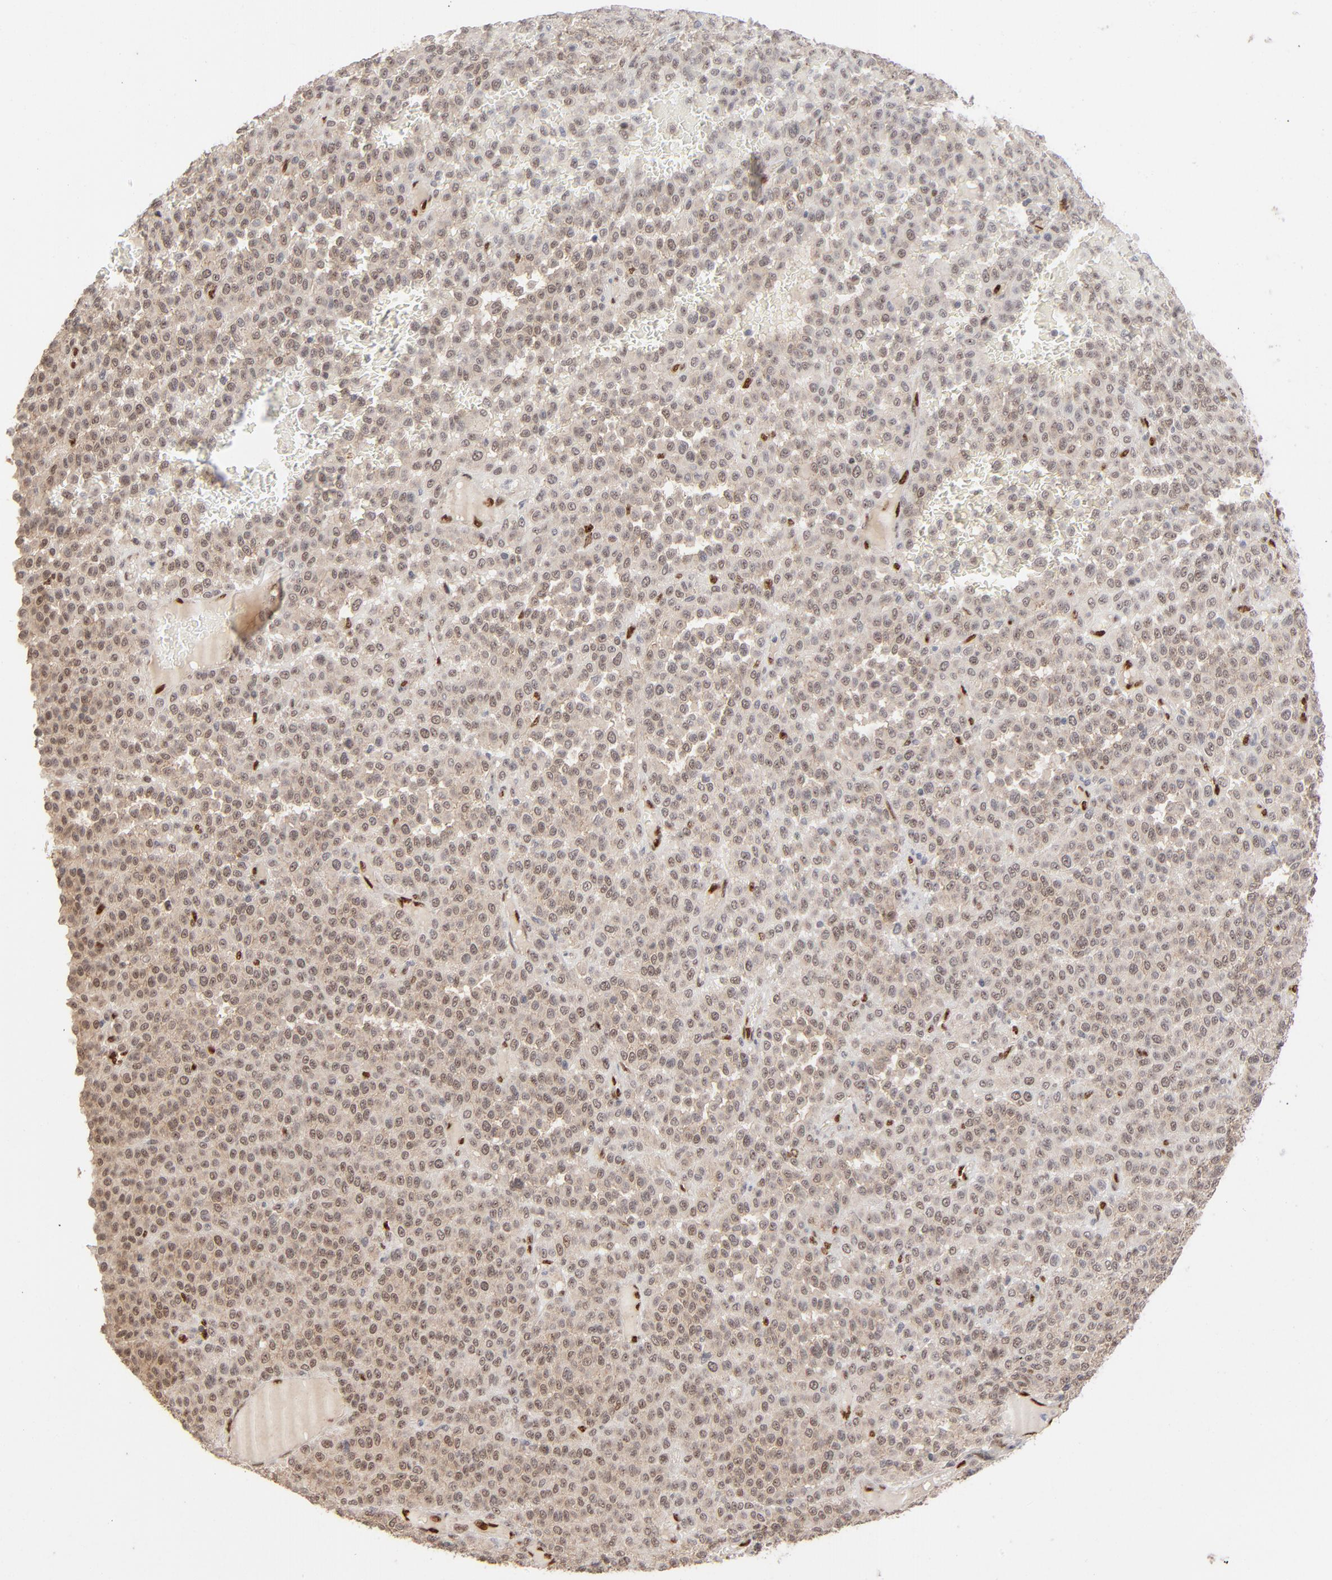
{"staining": {"intensity": "weak", "quantity": ">75%", "location": "nuclear"}, "tissue": "melanoma", "cell_type": "Tumor cells", "image_type": "cancer", "snomed": [{"axis": "morphology", "description": "Malignant melanoma, Metastatic site"}, {"axis": "topography", "description": "Pancreas"}], "caption": "Melanoma stained with a brown dye reveals weak nuclear positive expression in approximately >75% of tumor cells.", "gene": "NFIB", "patient": {"sex": "female", "age": 30}}